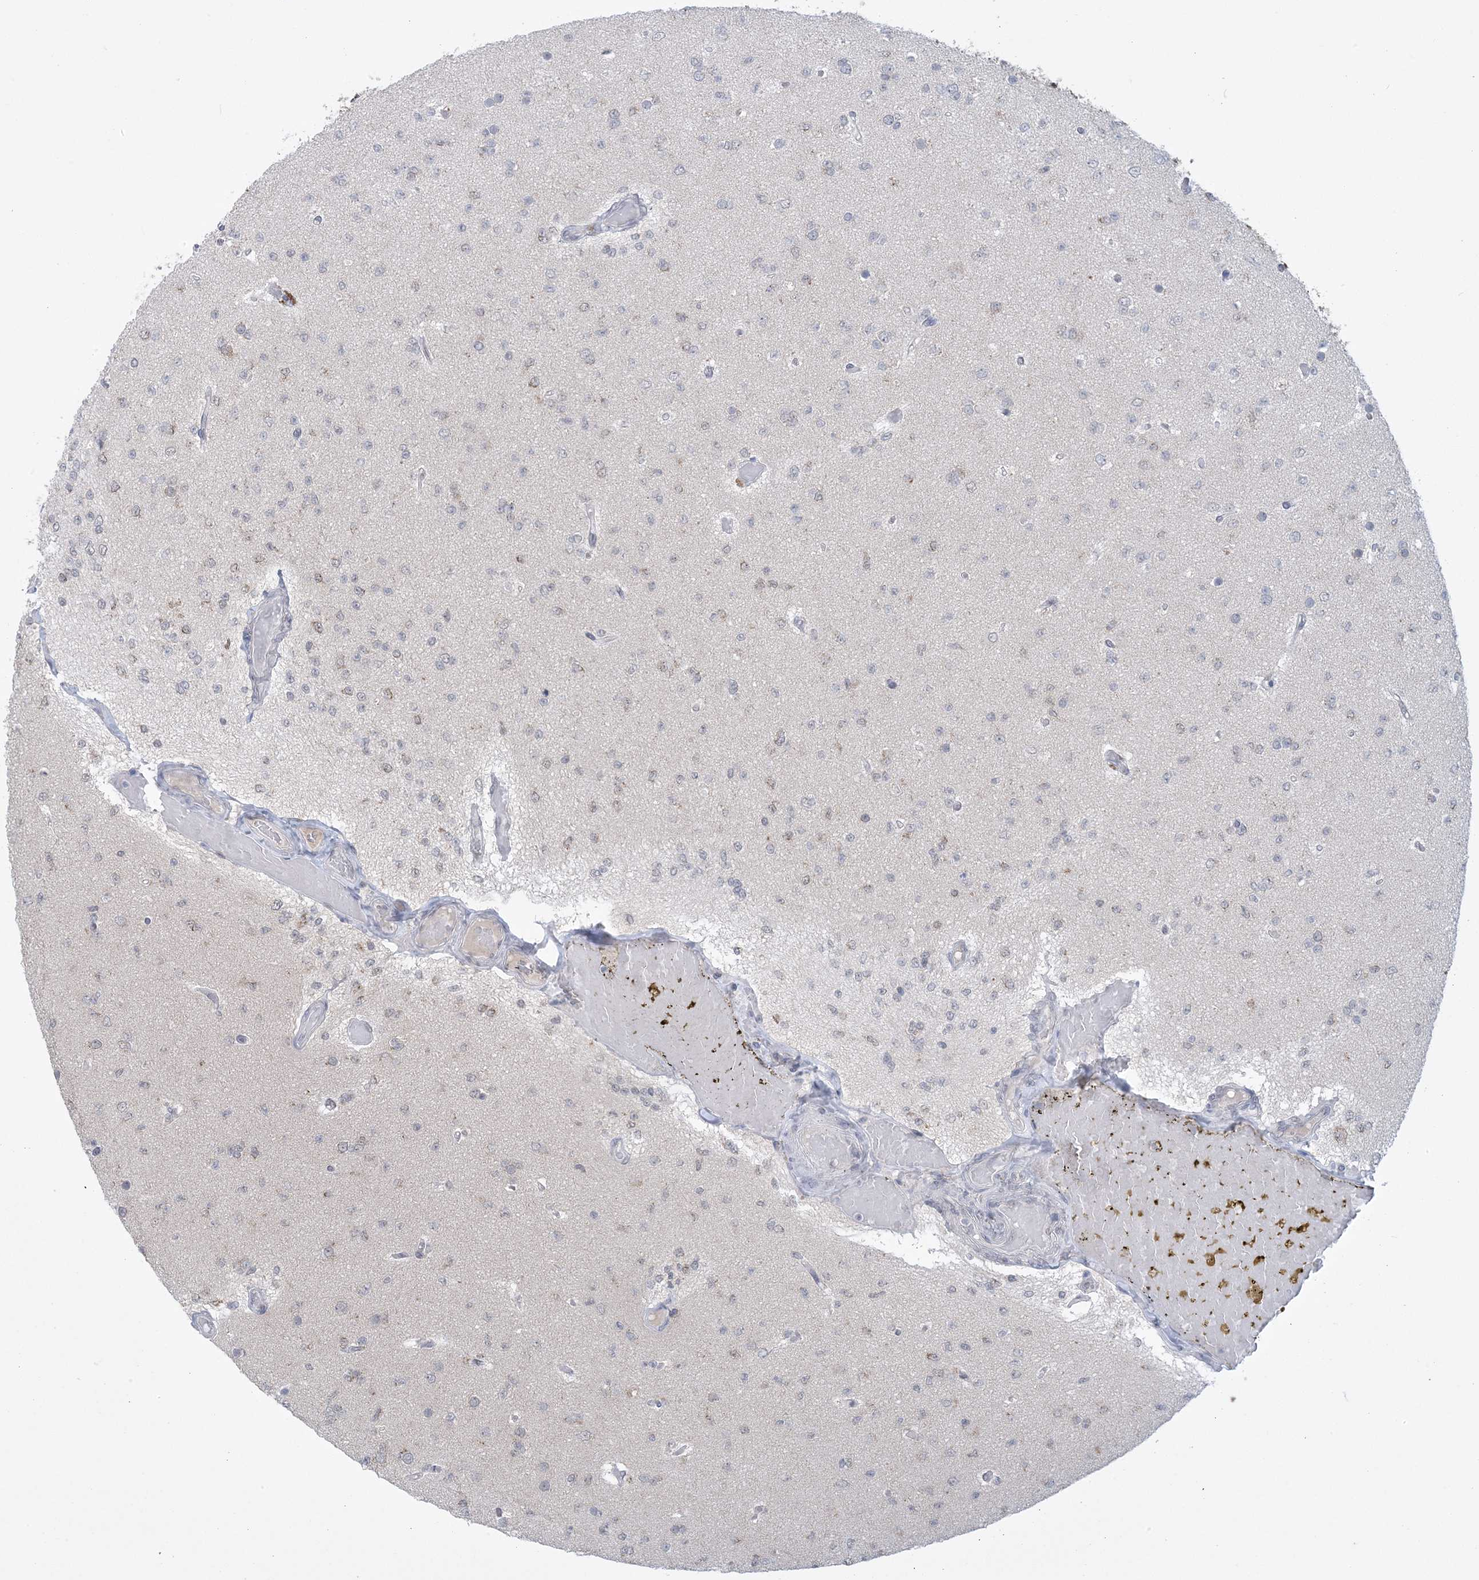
{"staining": {"intensity": "negative", "quantity": "none", "location": "none"}, "tissue": "glioma", "cell_type": "Tumor cells", "image_type": "cancer", "snomed": [{"axis": "morphology", "description": "Glioma, malignant, Low grade"}, {"axis": "topography", "description": "Brain"}], "caption": "IHC histopathology image of neoplastic tissue: human malignant glioma (low-grade) stained with DAB (3,3'-diaminobenzidine) shows no significant protein positivity in tumor cells.", "gene": "TRMT10C", "patient": {"sex": "female", "age": 22}}